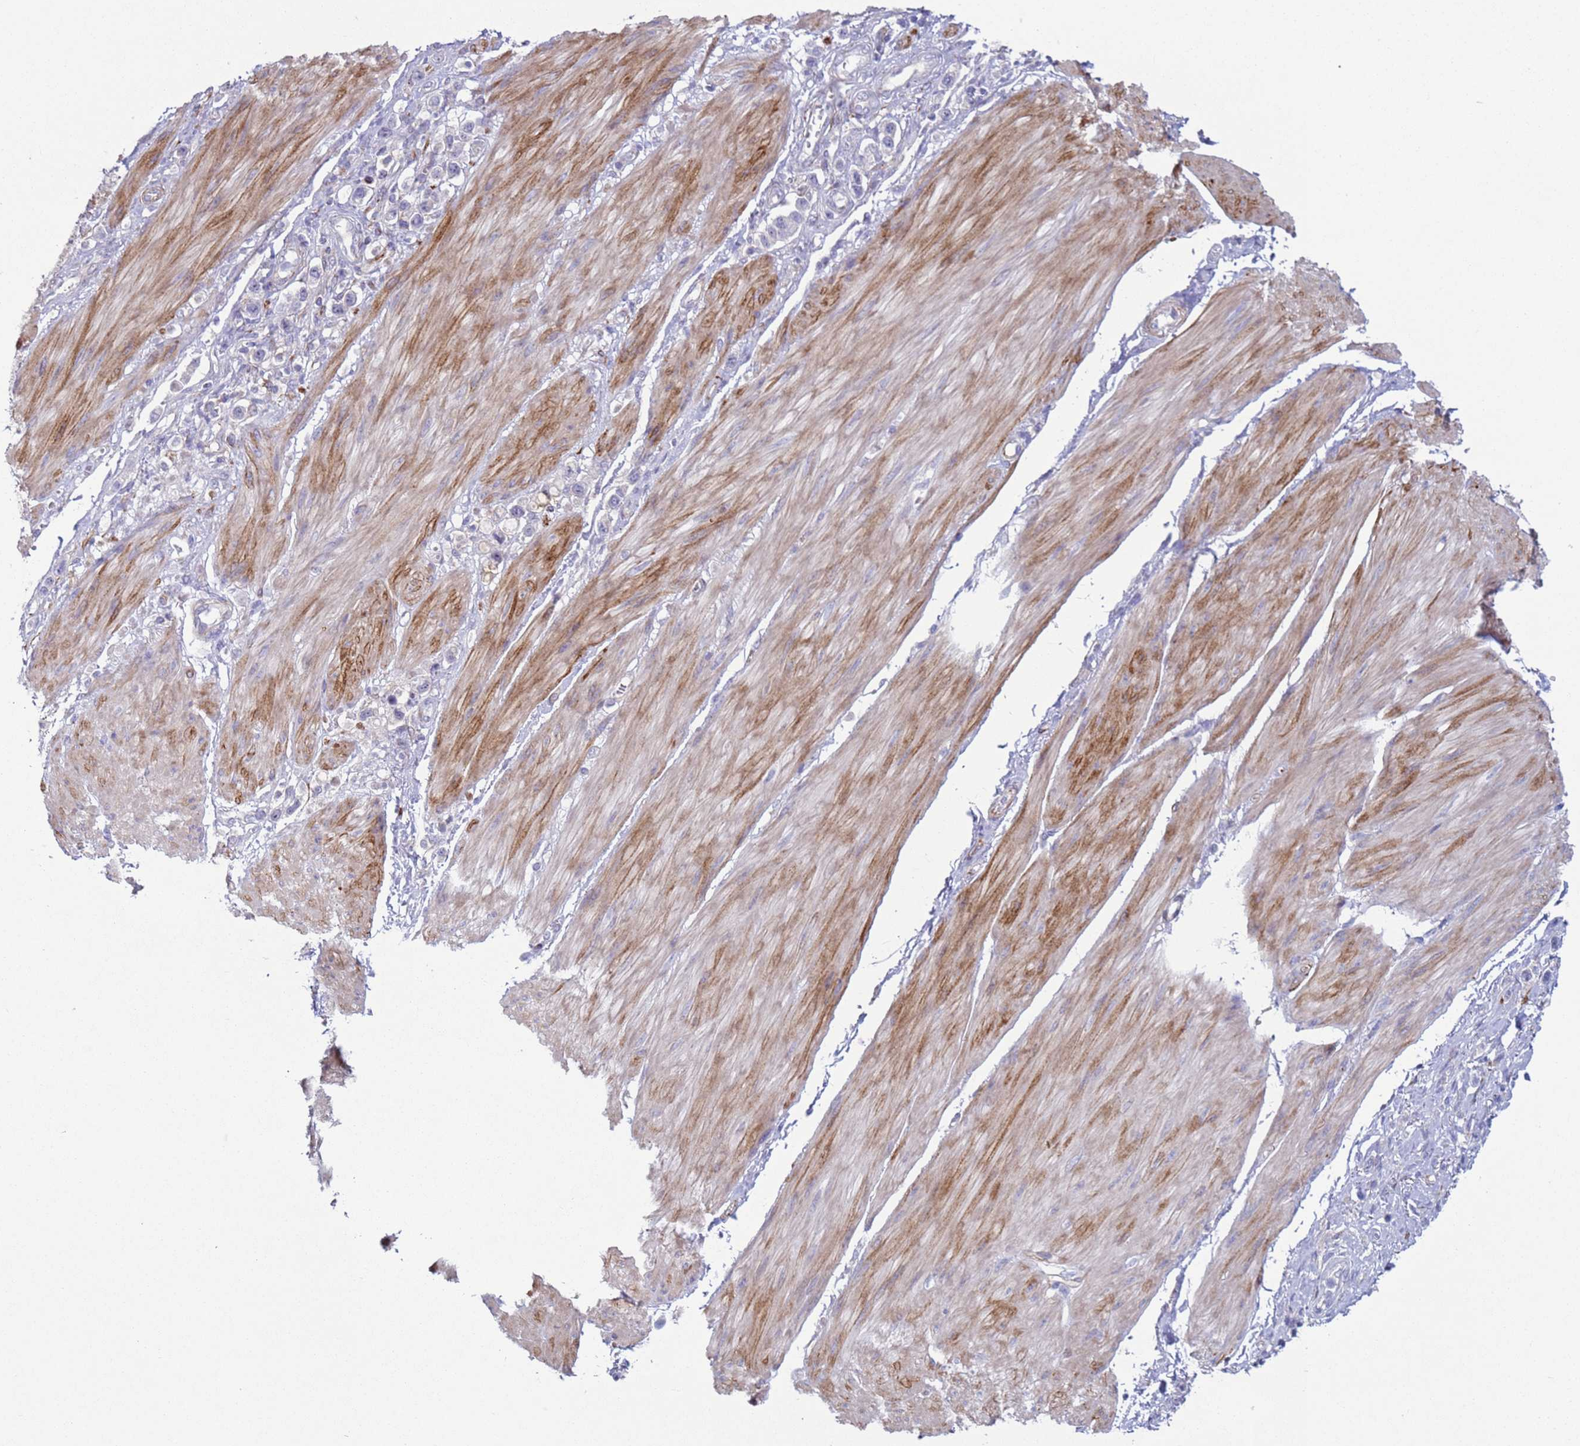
{"staining": {"intensity": "negative", "quantity": "none", "location": "none"}, "tissue": "stomach cancer", "cell_type": "Tumor cells", "image_type": "cancer", "snomed": [{"axis": "morphology", "description": "Adenocarcinoma, NOS"}, {"axis": "topography", "description": "Stomach"}], "caption": "Tumor cells show no significant protein staining in adenocarcinoma (stomach).", "gene": "HEATR1", "patient": {"sex": "female", "age": 65}}